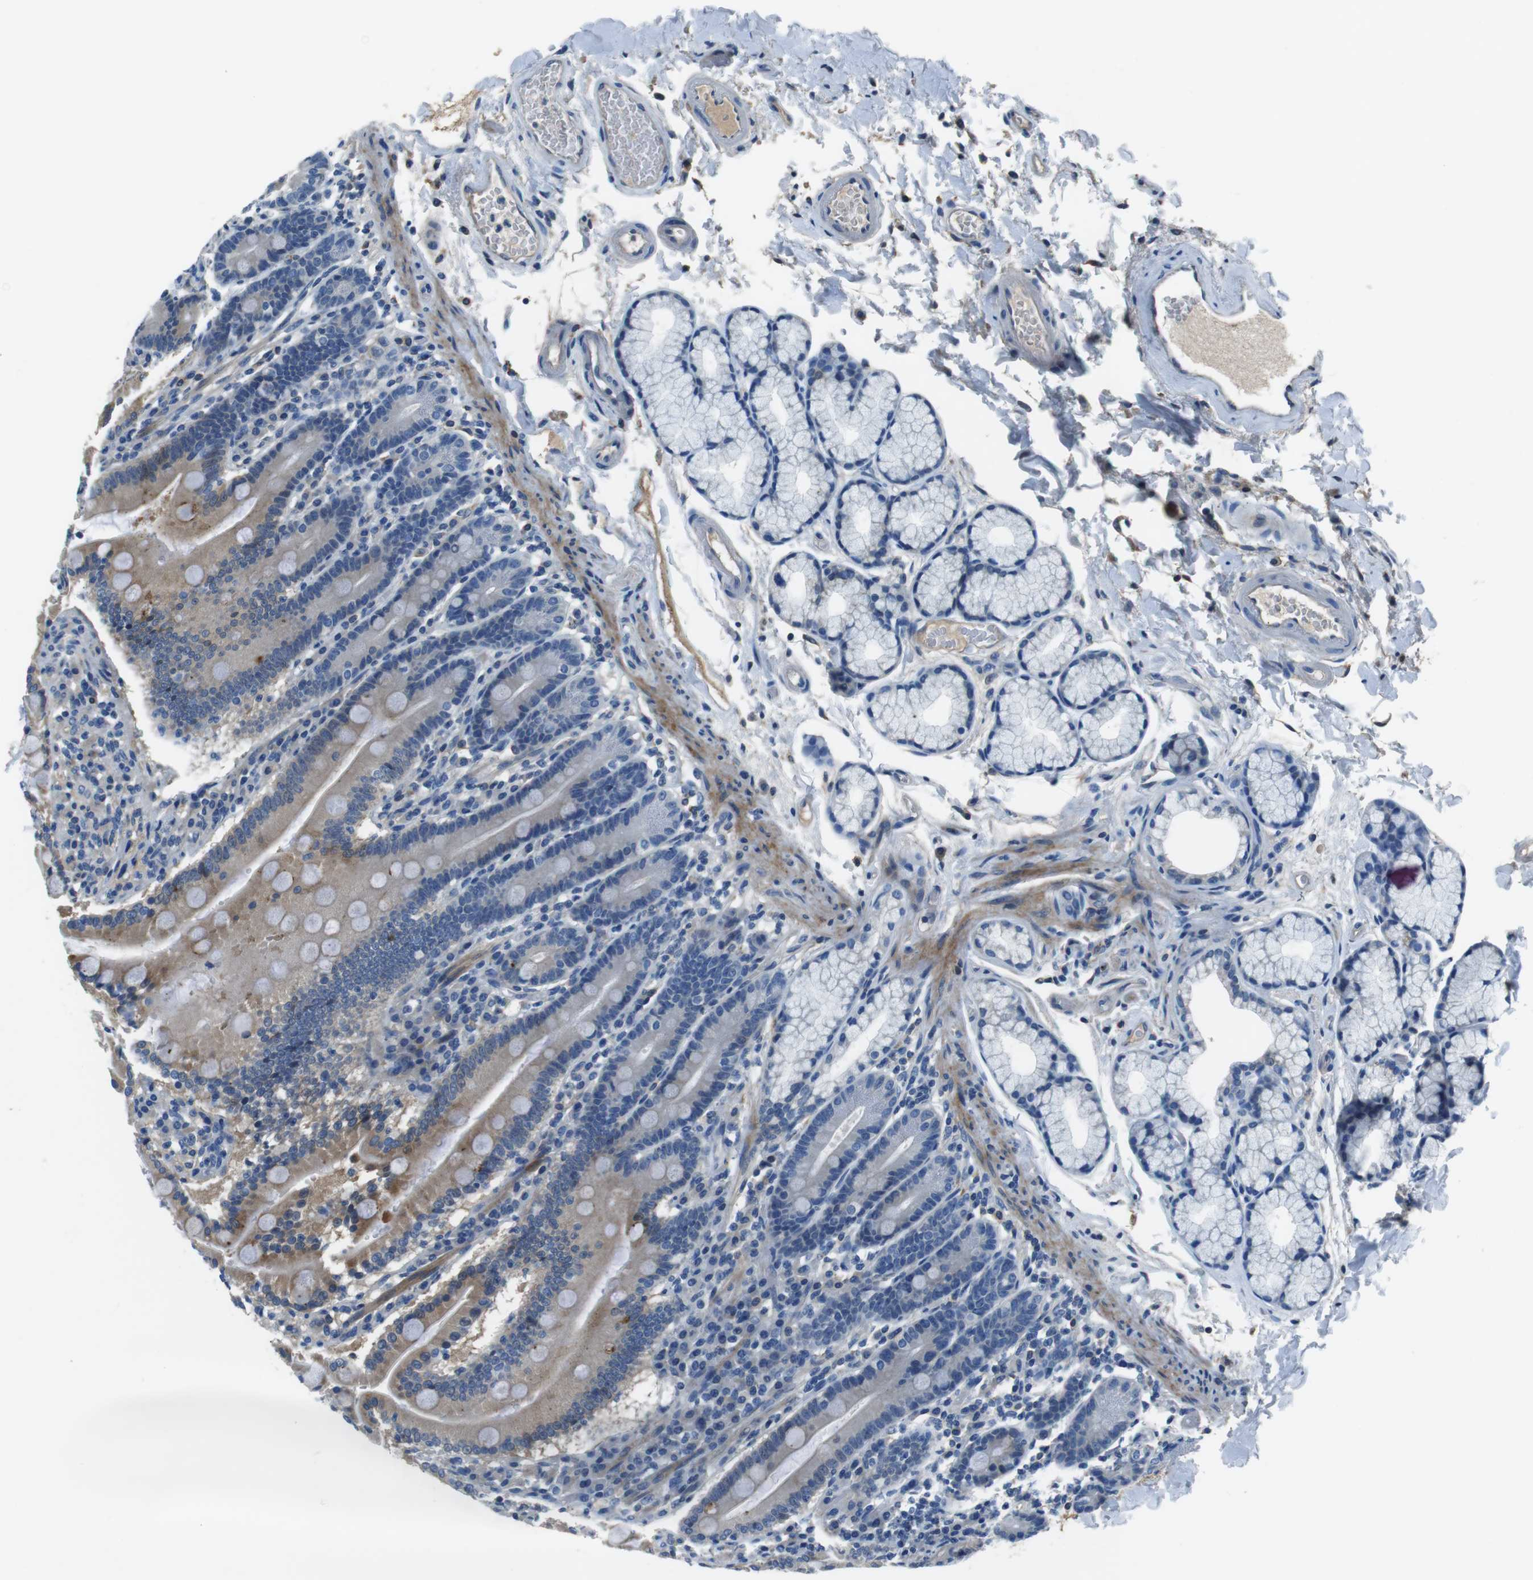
{"staining": {"intensity": "moderate", "quantity": "25%-75%", "location": "cytoplasmic/membranous"}, "tissue": "duodenum", "cell_type": "Glandular cells", "image_type": "normal", "snomed": [{"axis": "morphology", "description": "Normal tissue, NOS"}, {"axis": "topography", "description": "Small intestine, NOS"}], "caption": "There is medium levels of moderate cytoplasmic/membranous positivity in glandular cells of benign duodenum, as demonstrated by immunohistochemical staining (brown color).", "gene": "TULP3", "patient": {"sex": "female", "age": 71}}